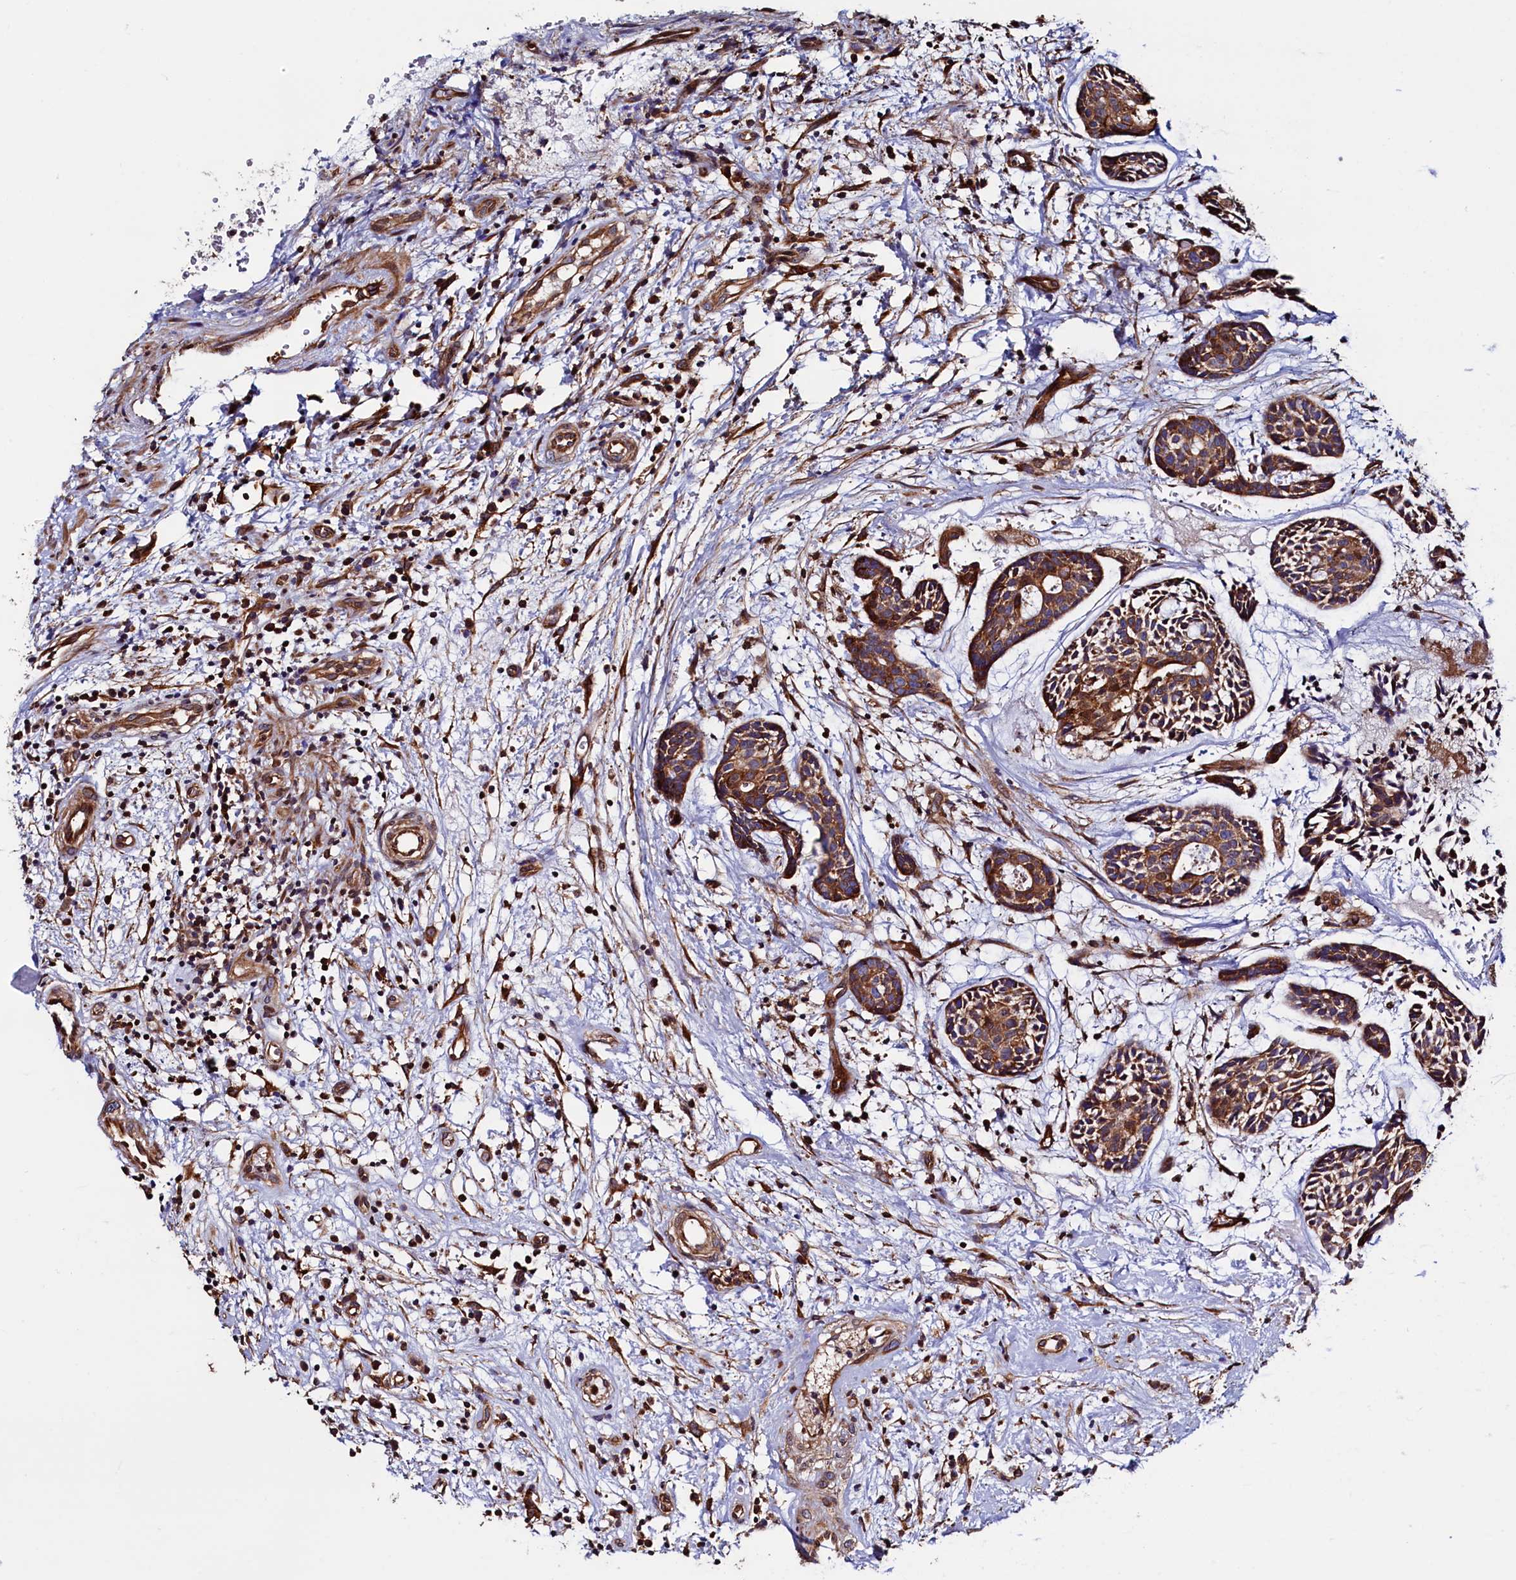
{"staining": {"intensity": "moderate", "quantity": ">75%", "location": "cytoplasmic/membranous"}, "tissue": "head and neck cancer", "cell_type": "Tumor cells", "image_type": "cancer", "snomed": [{"axis": "morphology", "description": "Adenocarcinoma, NOS"}, {"axis": "topography", "description": "Subcutis"}, {"axis": "topography", "description": "Head-Neck"}], "caption": "This photomicrograph shows head and neck cancer stained with immunohistochemistry to label a protein in brown. The cytoplasmic/membranous of tumor cells show moderate positivity for the protein. Nuclei are counter-stained blue.", "gene": "ATXN2L", "patient": {"sex": "female", "age": 73}}